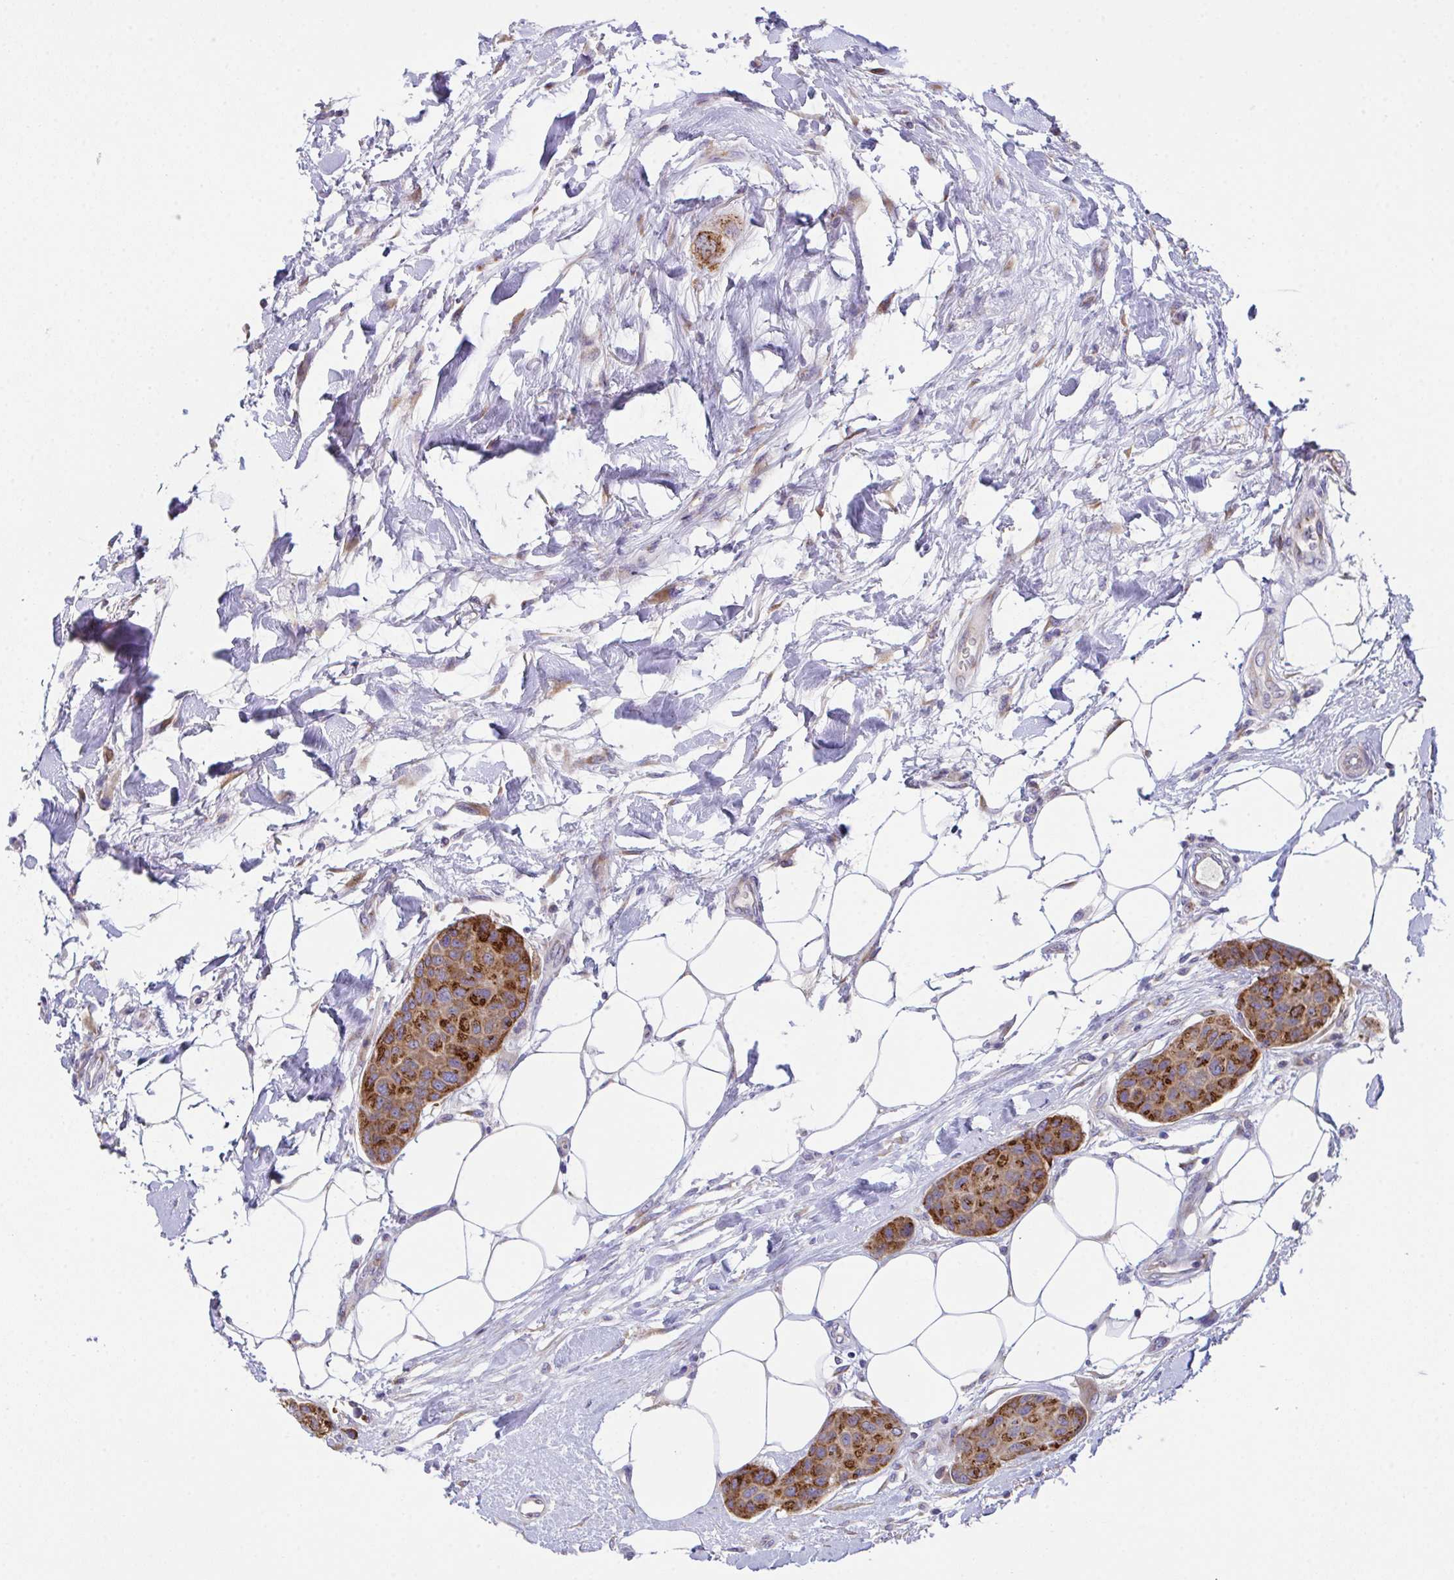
{"staining": {"intensity": "strong", "quantity": ">75%", "location": "cytoplasmic/membranous"}, "tissue": "breast cancer", "cell_type": "Tumor cells", "image_type": "cancer", "snomed": [{"axis": "morphology", "description": "Duct carcinoma"}, {"axis": "topography", "description": "Breast"}, {"axis": "topography", "description": "Lymph node"}], "caption": "High-magnification brightfield microscopy of breast cancer (intraductal carcinoma) stained with DAB (3,3'-diaminobenzidine) (brown) and counterstained with hematoxylin (blue). tumor cells exhibit strong cytoplasmic/membranous expression is identified in approximately>75% of cells. (DAB (3,3'-diaminobenzidine) = brown stain, brightfield microscopy at high magnification).", "gene": "MIA3", "patient": {"sex": "female", "age": 80}}